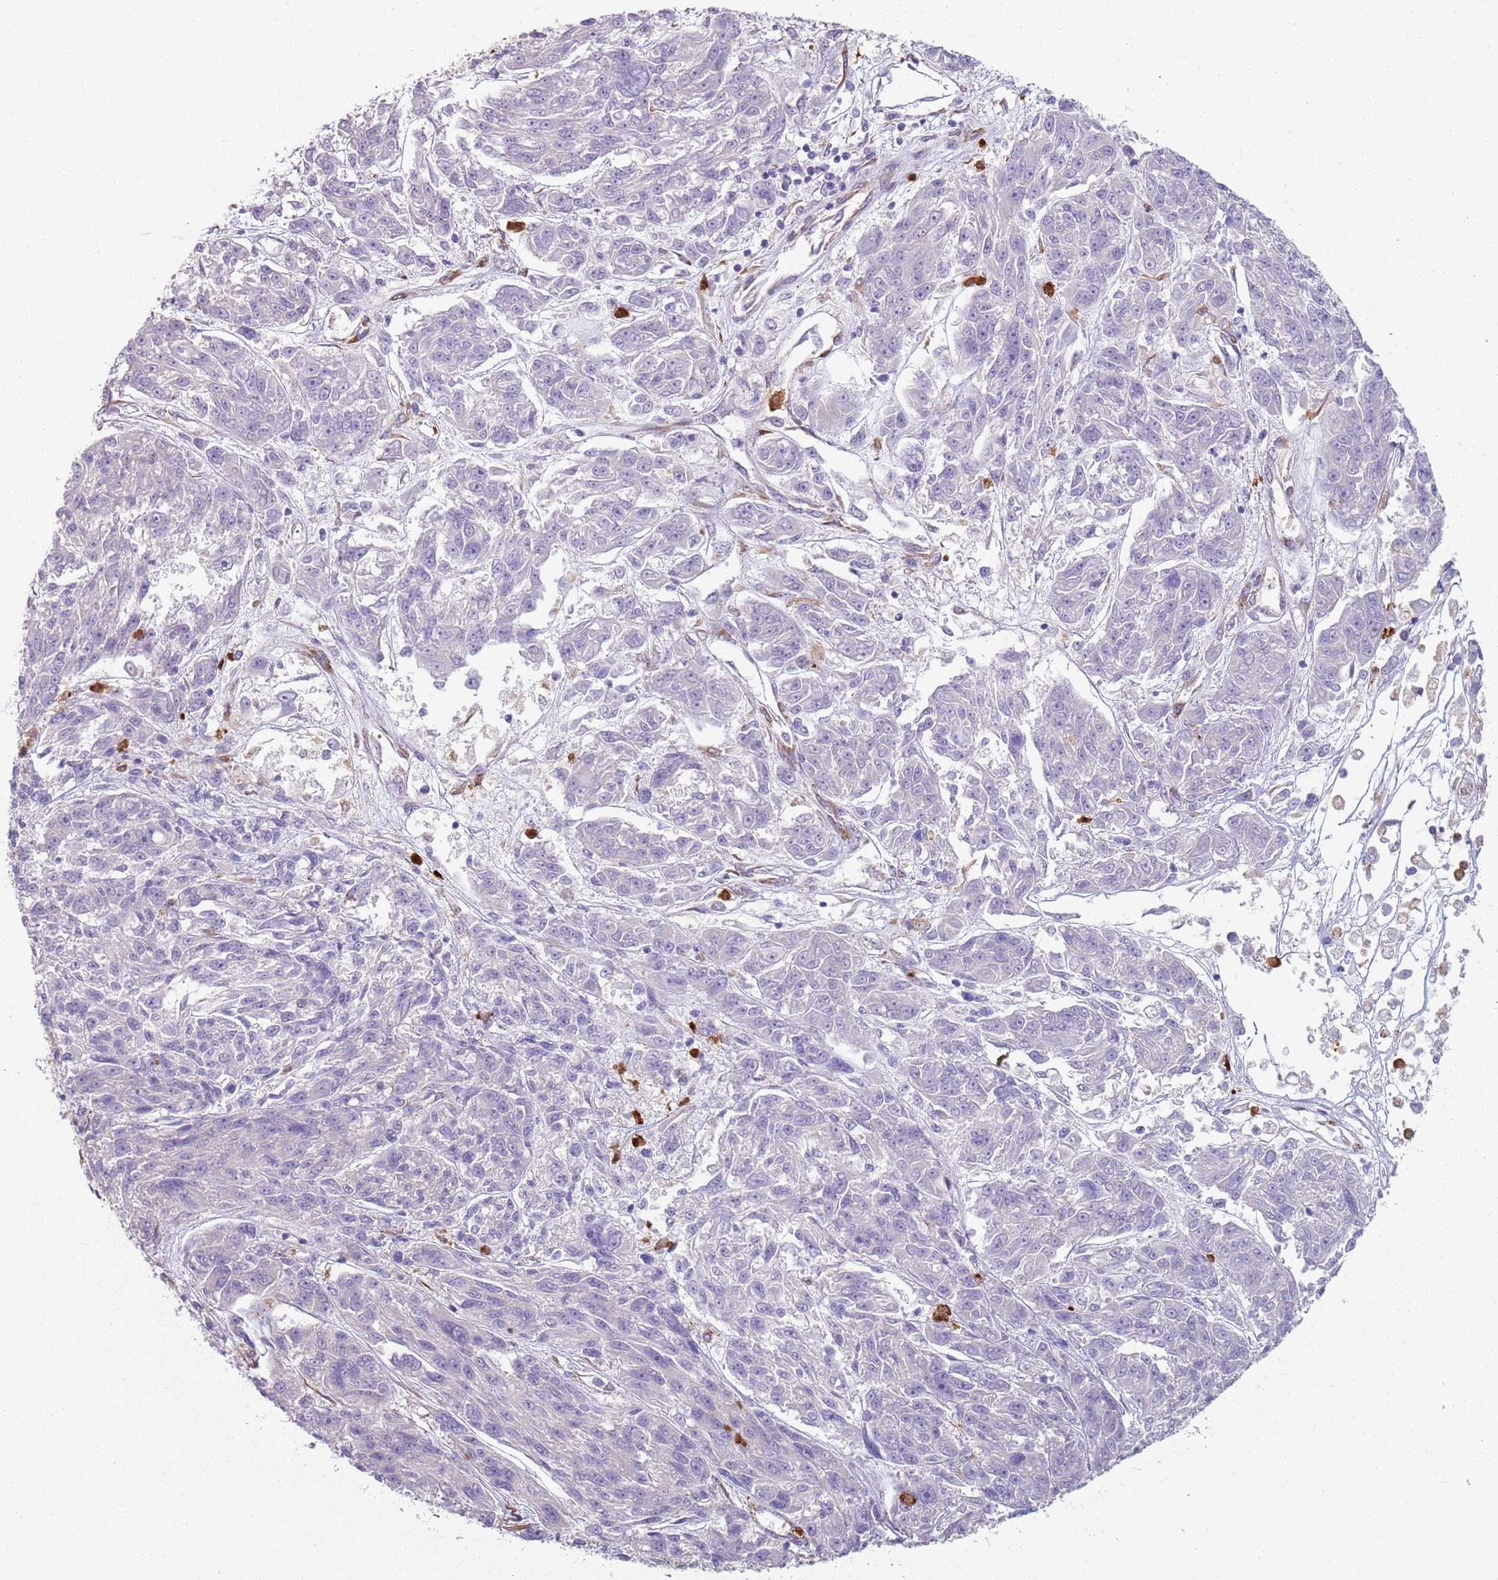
{"staining": {"intensity": "negative", "quantity": "none", "location": "none"}, "tissue": "melanoma", "cell_type": "Tumor cells", "image_type": "cancer", "snomed": [{"axis": "morphology", "description": "Malignant melanoma, NOS"}, {"axis": "topography", "description": "Skin"}], "caption": "Immunohistochemistry (IHC) of malignant melanoma shows no expression in tumor cells. The staining is performed using DAB (3,3'-diaminobenzidine) brown chromogen with nuclei counter-stained in using hematoxylin.", "gene": "PHLPP2", "patient": {"sex": "male", "age": 53}}